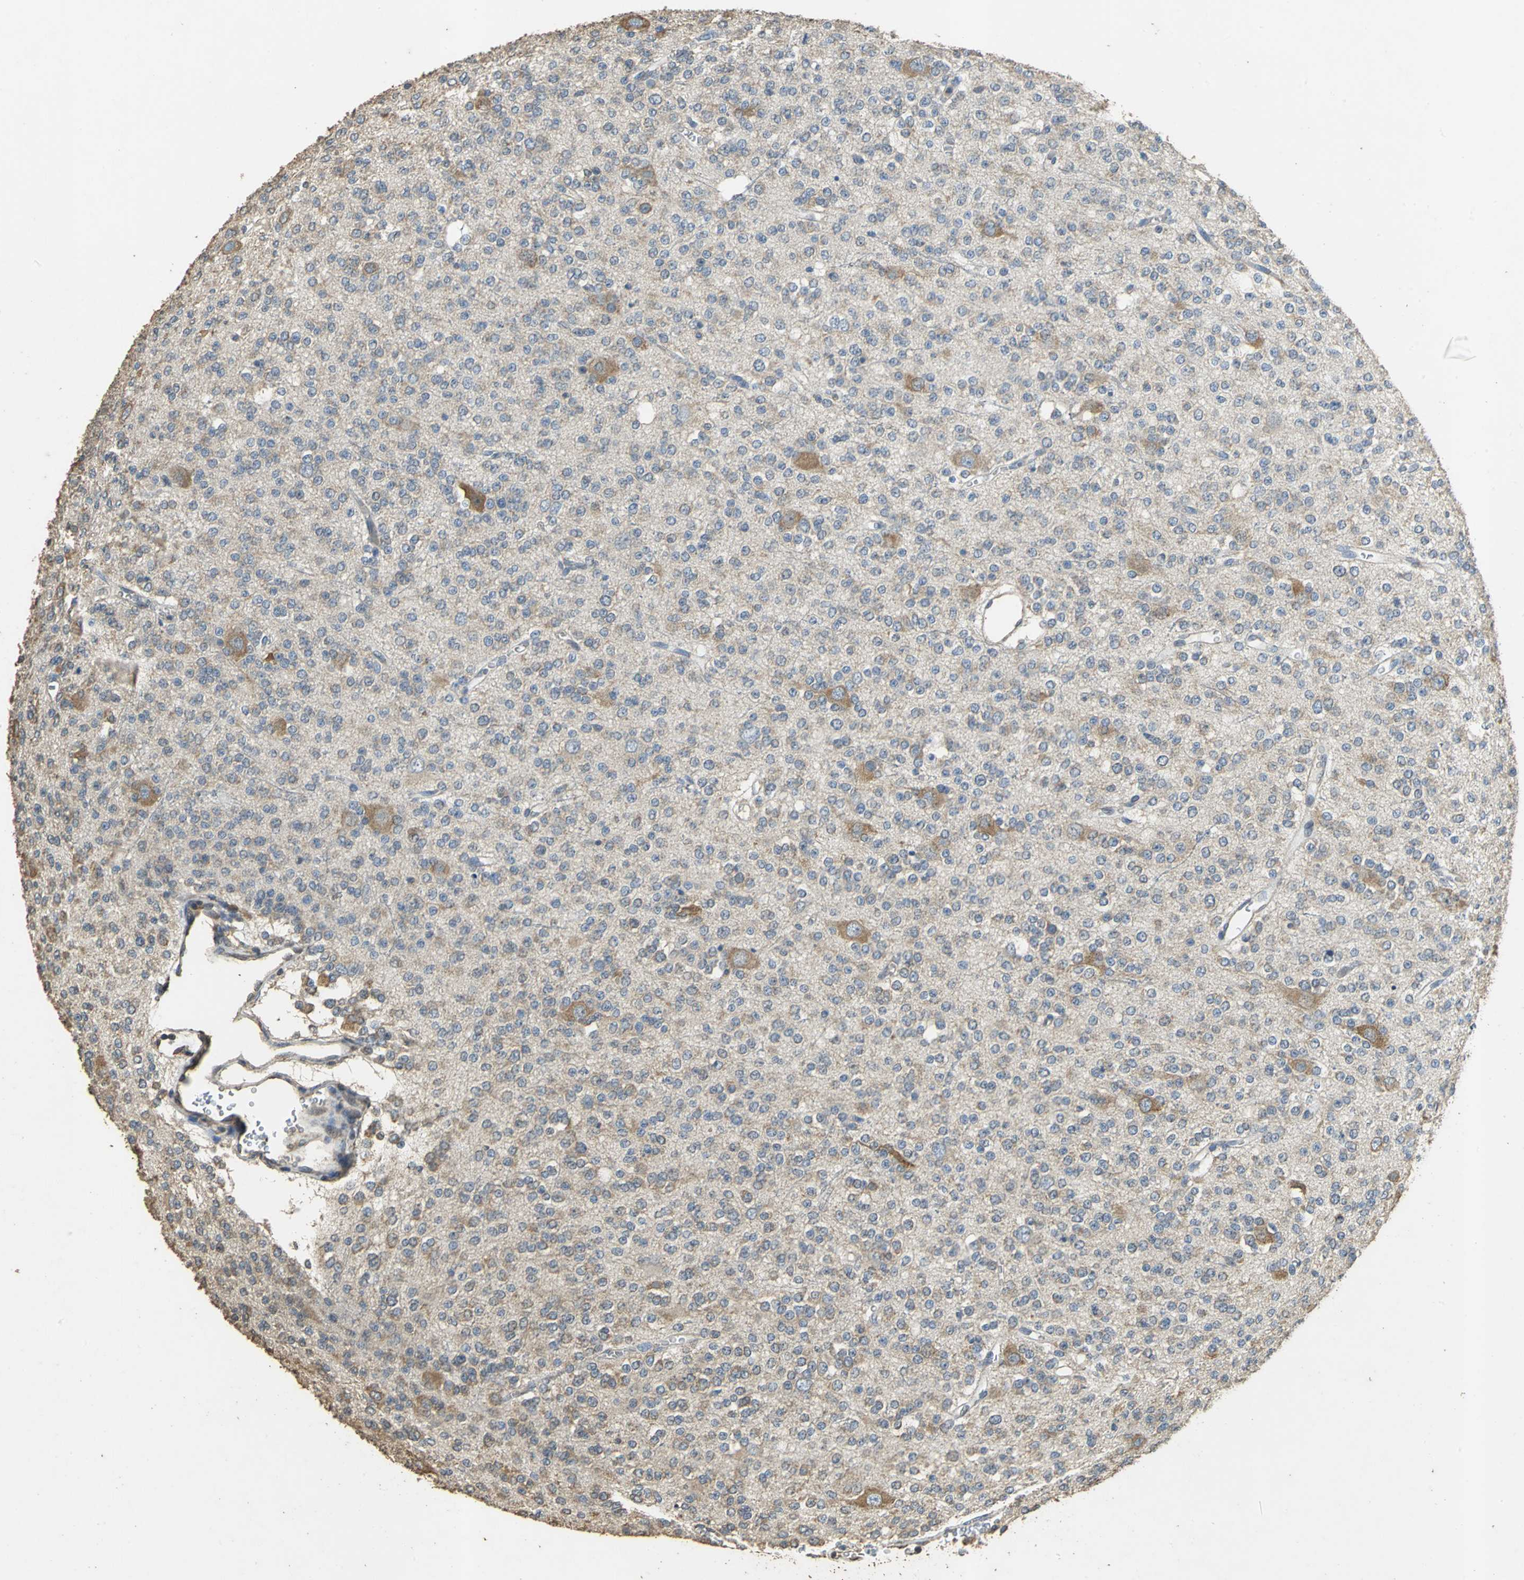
{"staining": {"intensity": "weak", "quantity": ">75%", "location": "cytoplasmic/membranous"}, "tissue": "glioma", "cell_type": "Tumor cells", "image_type": "cancer", "snomed": [{"axis": "morphology", "description": "Glioma, malignant, Low grade"}, {"axis": "topography", "description": "Brain"}], "caption": "Protein analysis of malignant glioma (low-grade) tissue displays weak cytoplasmic/membranous staining in about >75% of tumor cells. Nuclei are stained in blue.", "gene": "ACSL4", "patient": {"sex": "male", "age": 38}}